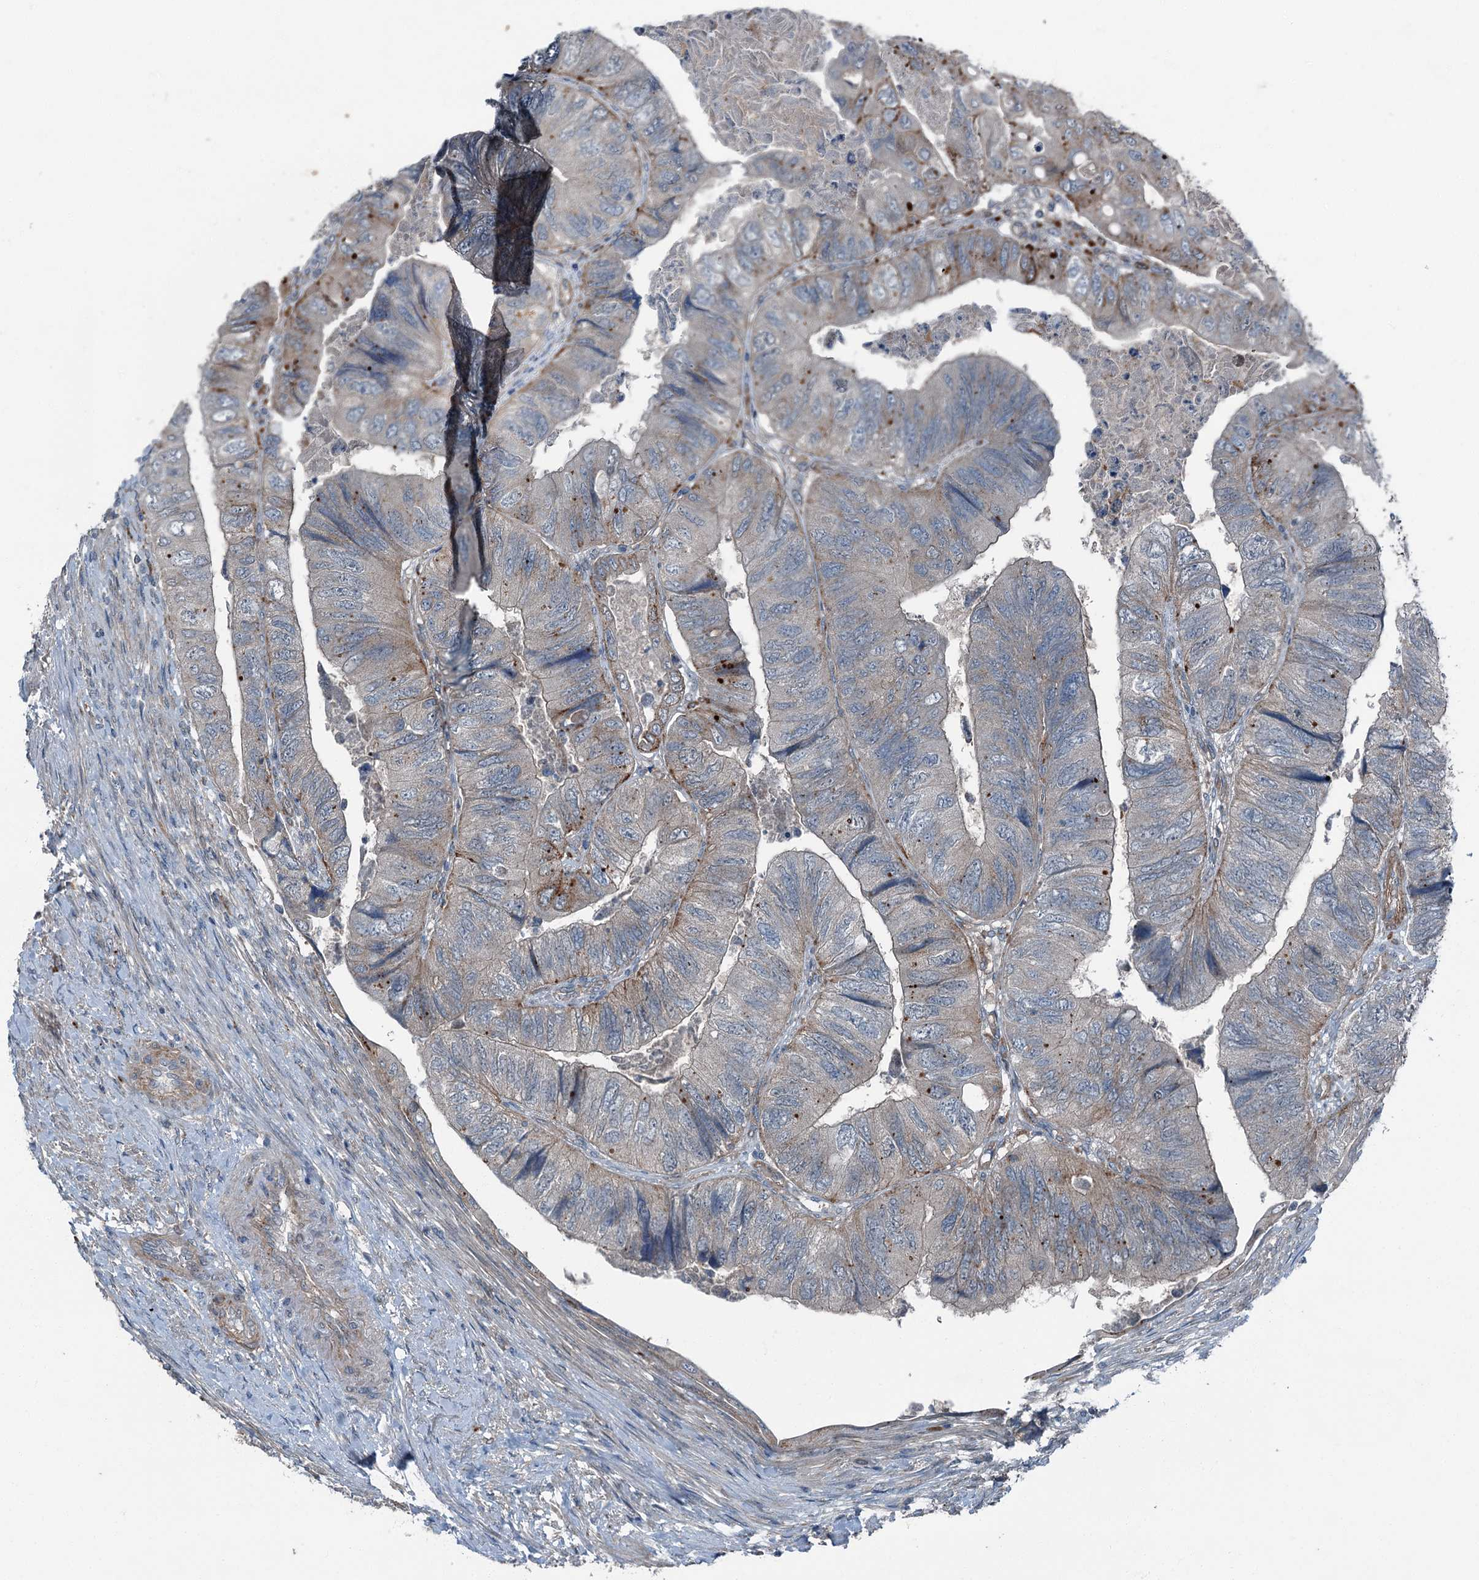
{"staining": {"intensity": "moderate", "quantity": "<25%", "location": "cytoplasmic/membranous"}, "tissue": "colorectal cancer", "cell_type": "Tumor cells", "image_type": "cancer", "snomed": [{"axis": "morphology", "description": "Adenocarcinoma, NOS"}, {"axis": "topography", "description": "Rectum"}], "caption": "This histopathology image displays adenocarcinoma (colorectal) stained with immunohistochemistry to label a protein in brown. The cytoplasmic/membranous of tumor cells show moderate positivity for the protein. Nuclei are counter-stained blue.", "gene": "AXL", "patient": {"sex": "male", "age": 63}}